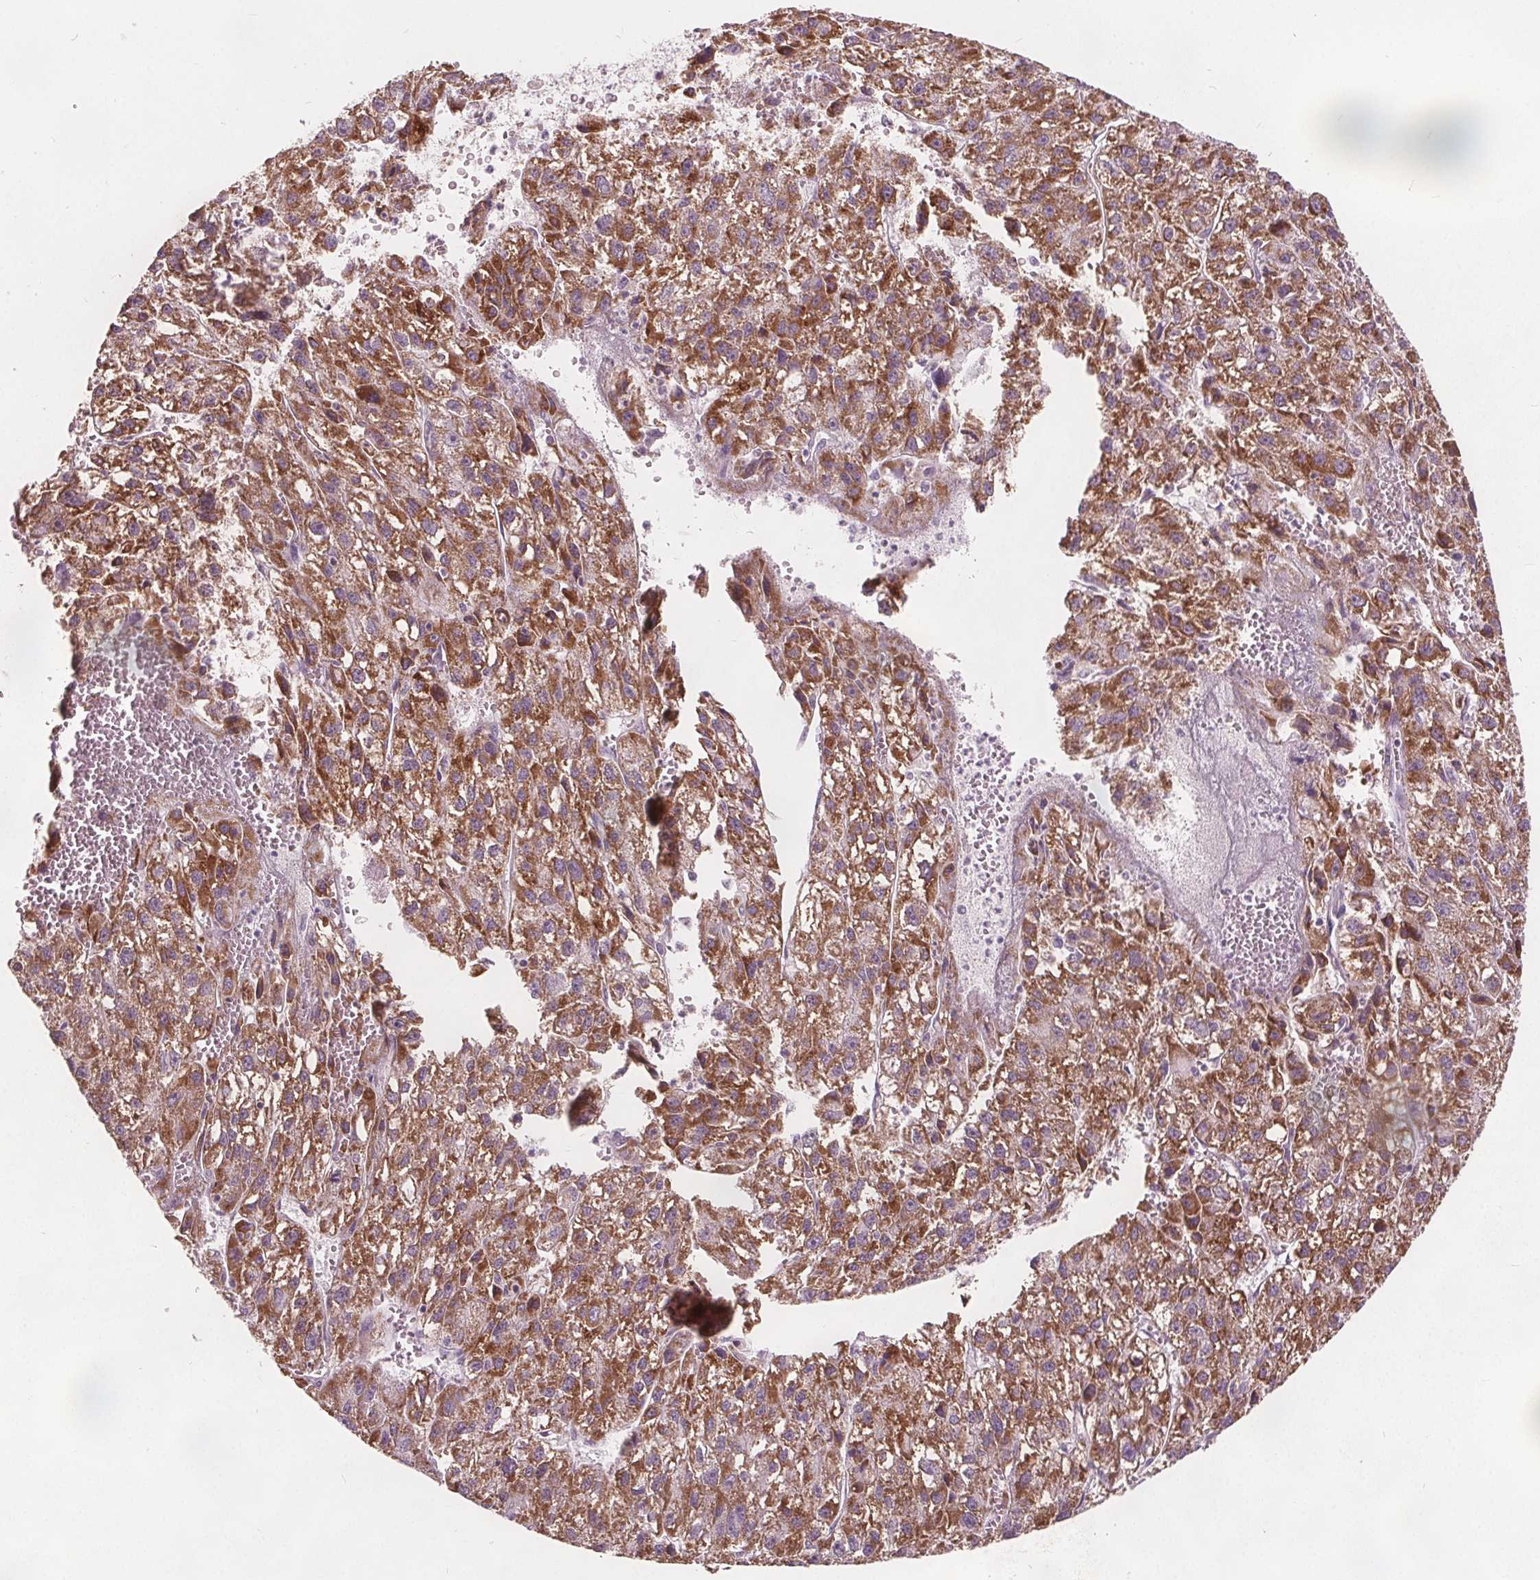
{"staining": {"intensity": "strong", "quantity": ">75%", "location": "cytoplasmic/membranous"}, "tissue": "liver cancer", "cell_type": "Tumor cells", "image_type": "cancer", "snomed": [{"axis": "morphology", "description": "Carcinoma, Hepatocellular, NOS"}, {"axis": "topography", "description": "Liver"}], "caption": "Immunohistochemistry (IHC) photomicrograph of neoplastic tissue: liver cancer stained using IHC displays high levels of strong protein expression localized specifically in the cytoplasmic/membranous of tumor cells, appearing as a cytoplasmic/membranous brown color.", "gene": "ECI2", "patient": {"sex": "female", "age": 70}}